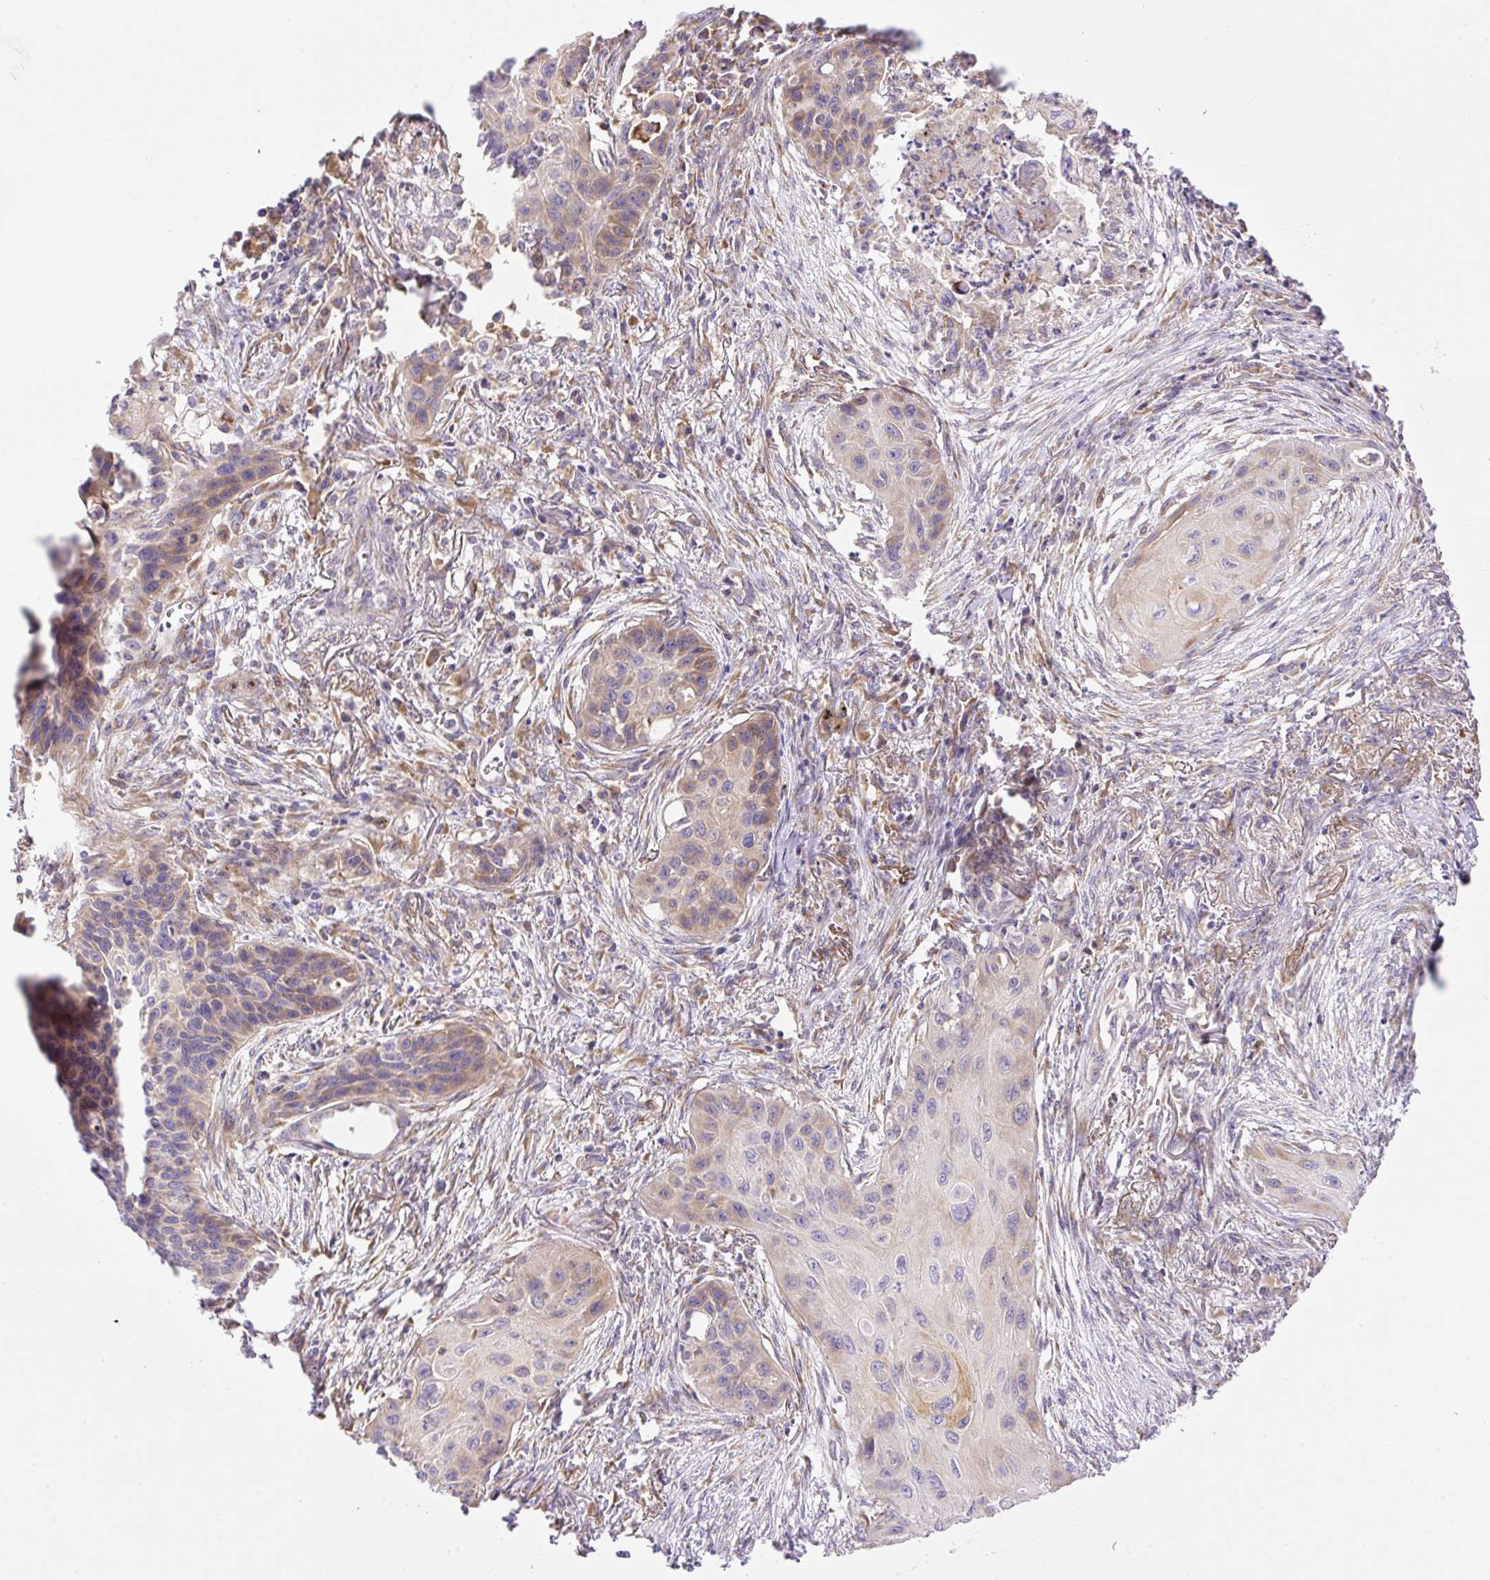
{"staining": {"intensity": "weak", "quantity": "25%-75%", "location": "cytoplasmic/membranous"}, "tissue": "lung cancer", "cell_type": "Tumor cells", "image_type": "cancer", "snomed": [{"axis": "morphology", "description": "Squamous cell carcinoma, NOS"}, {"axis": "topography", "description": "Lung"}], "caption": "A low amount of weak cytoplasmic/membranous positivity is identified in about 25%-75% of tumor cells in lung cancer tissue.", "gene": "POFUT1", "patient": {"sex": "male", "age": 71}}